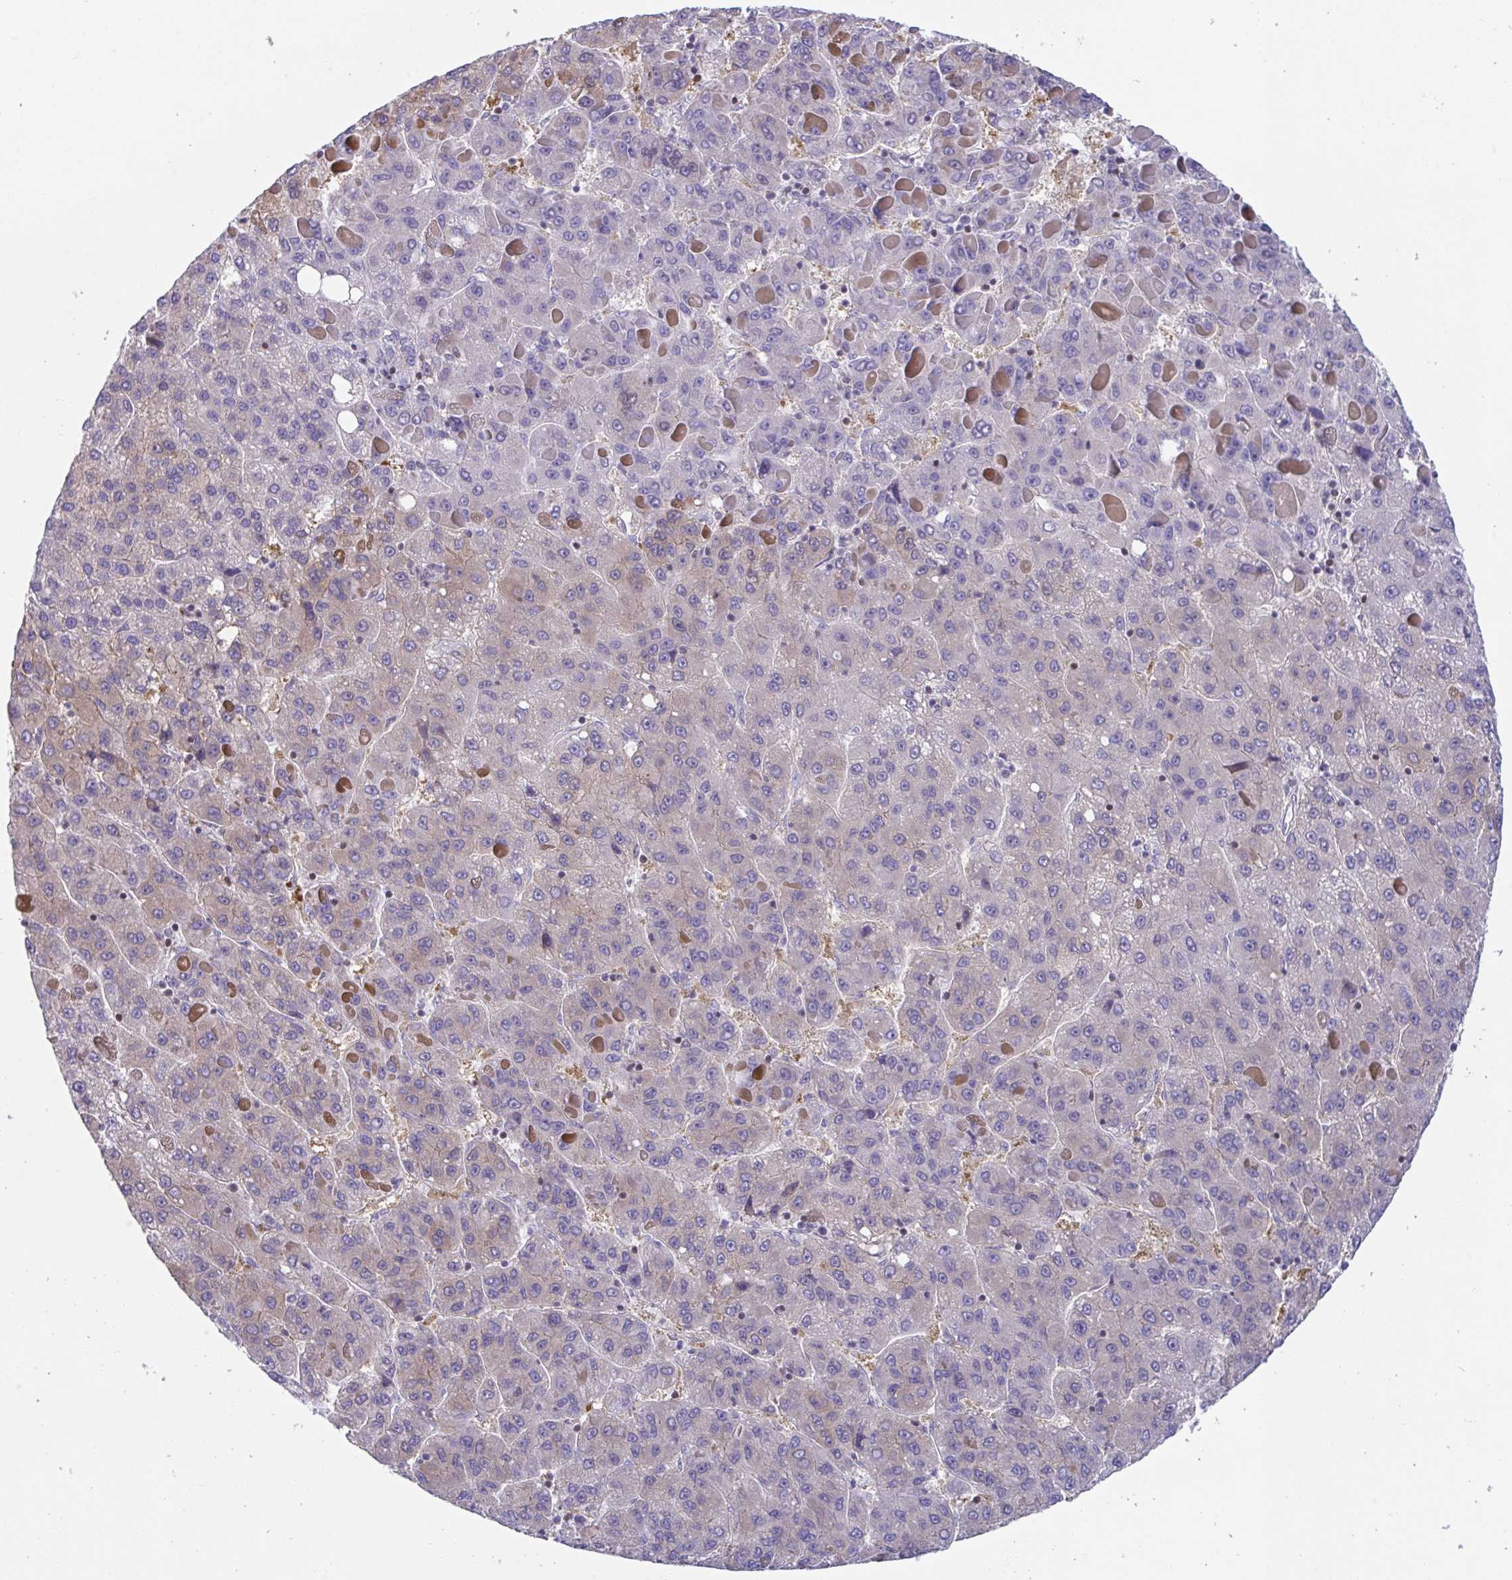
{"staining": {"intensity": "negative", "quantity": "none", "location": "none"}, "tissue": "liver cancer", "cell_type": "Tumor cells", "image_type": "cancer", "snomed": [{"axis": "morphology", "description": "Carcinoma, Hepatocellular, NOS"}, {"axis": "topography", "description": "Liver"}], "caption": "The image reveals no staining of tumor cells in liver cancer.", "gene": "SNX11", "patient": {"sex": "female", "age": 82}}